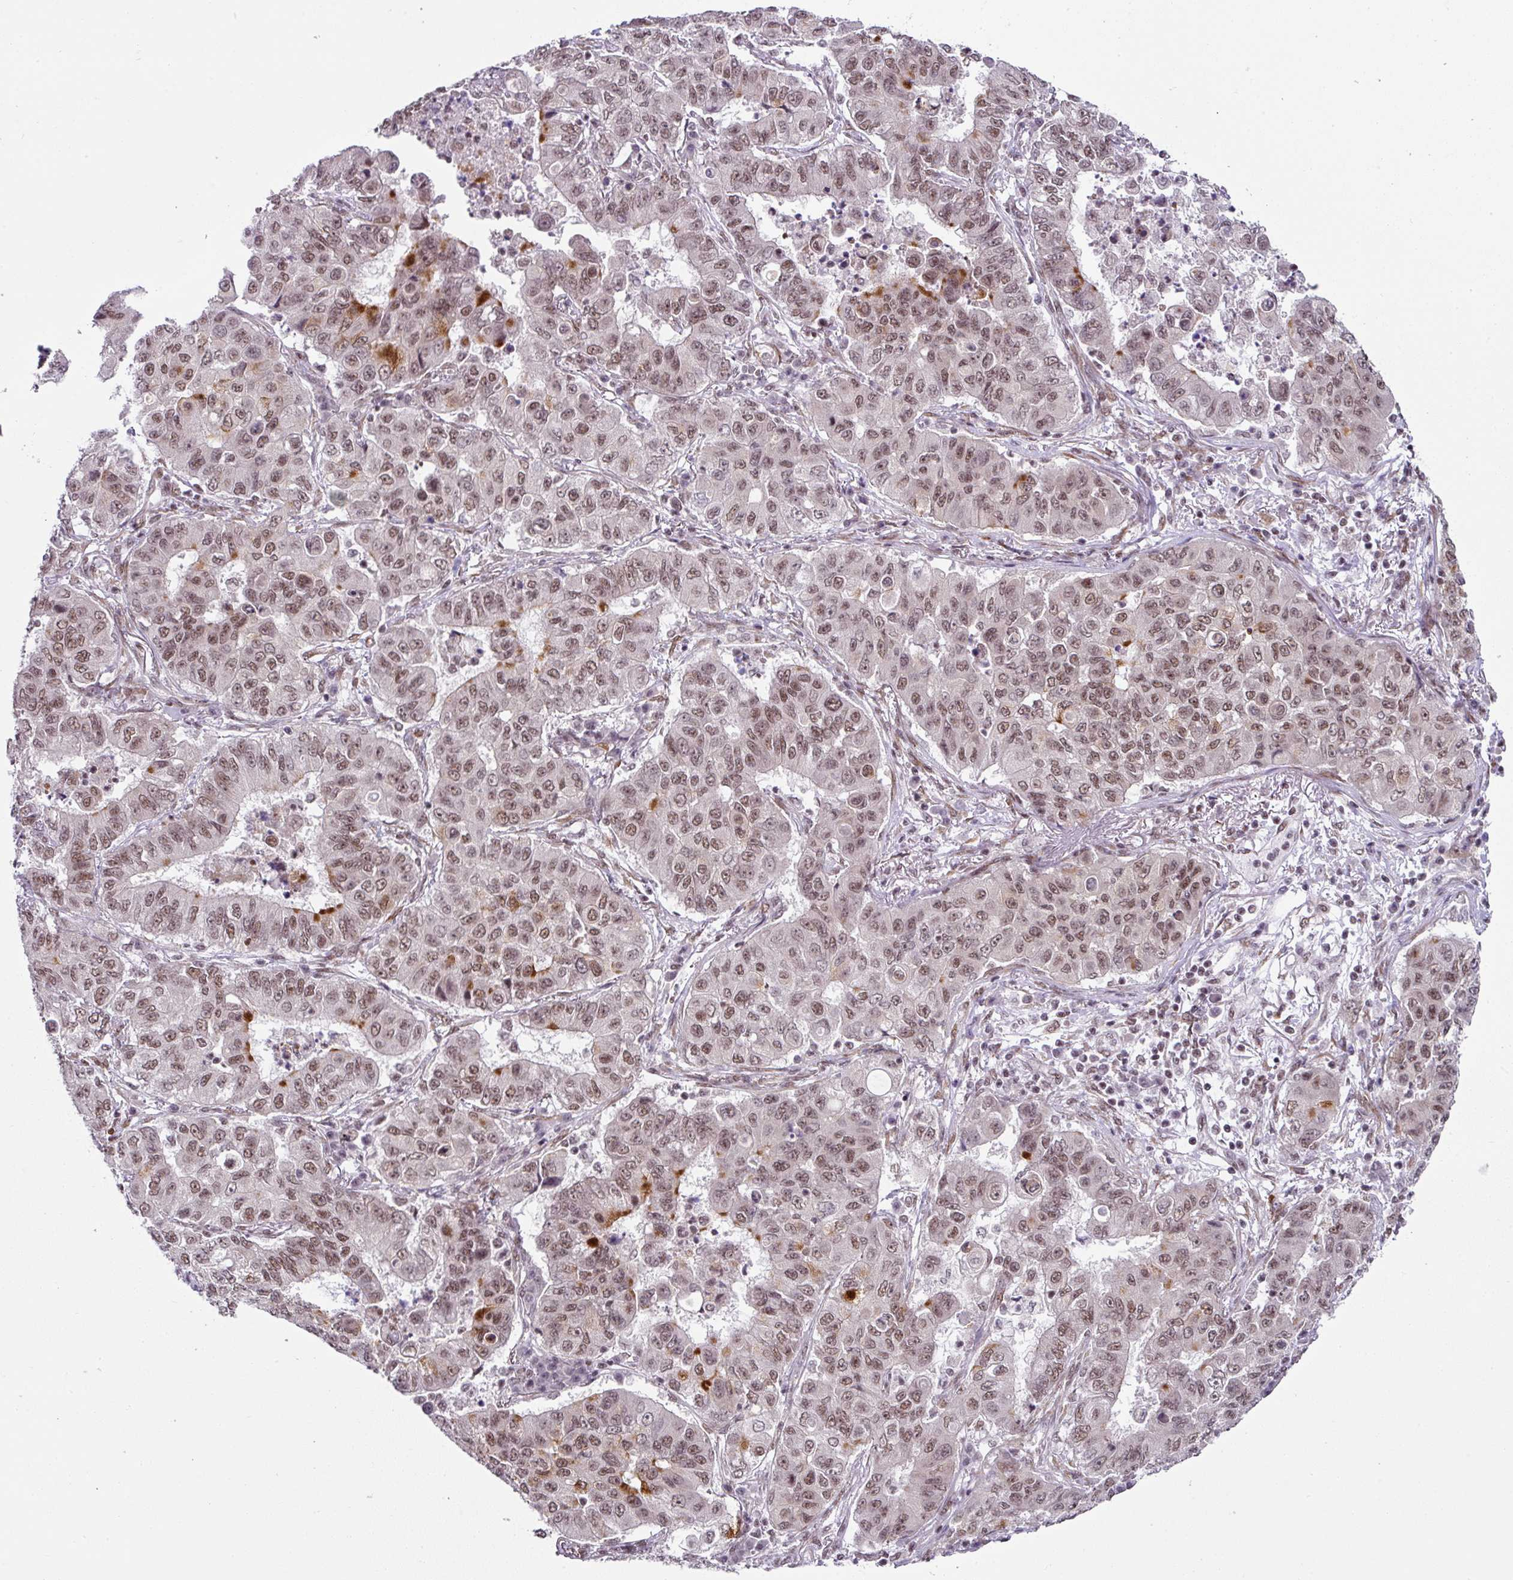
{"staining": {"intensity": "moderate", "quantity": ">75%", "location": "nuclear"}, "tissue": "lung cancer", "cell_type": "Tumor cells", "image_type": "cancer", "snomed": [{"axis": "morphology", "description": "Squamous cell carcinoma, NOS"}, {"axis": "topography", "description": "Lung"}], "caption": "There is medium levels of moderate nuclear staining in tumor cells of lung squamous cell carcinoma, as demonstrated by immunohistochemical staining (brown color).", "gene": "NFYA", "patient": {"sex": "male", "age": 74}}